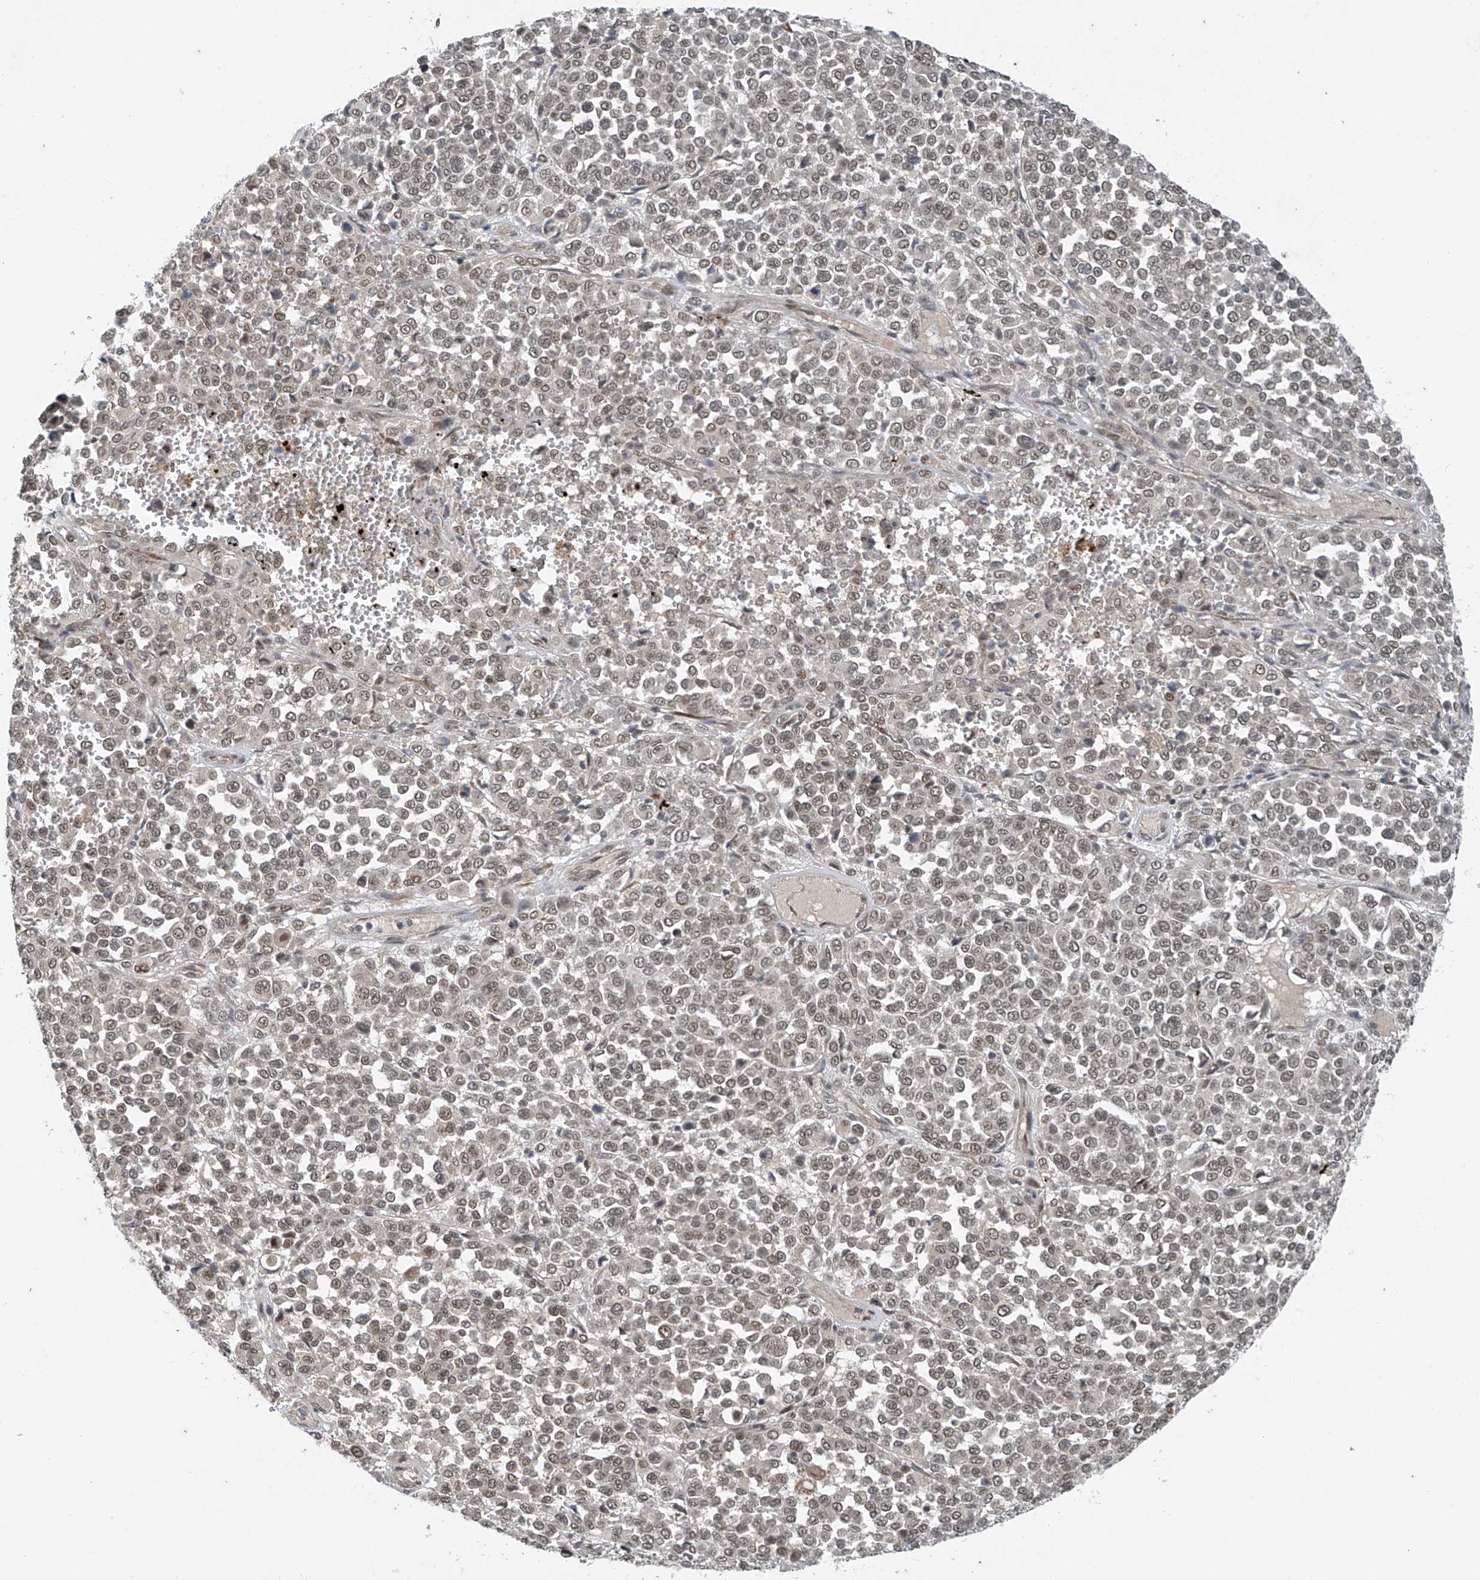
{"staining": {"intensity": "weak", "quantity": ">75%", "location": "nuclear"}, "tissue": "melanoma", "cell_type": "Tumor cells", "image_type": "cancer", "snomed": [{"axis": "morphology", "description": "Malignant melanoma, Metastatic site"}, {"axis": "topography", "description": "Pancreas"}], "caption": "Weak nuclear positivity for a protein is seen in approximately >75% of tumor cells of melanoma using IHC.", "gene": "TAF8", "patient": {"sex": "female", "age": 30}}